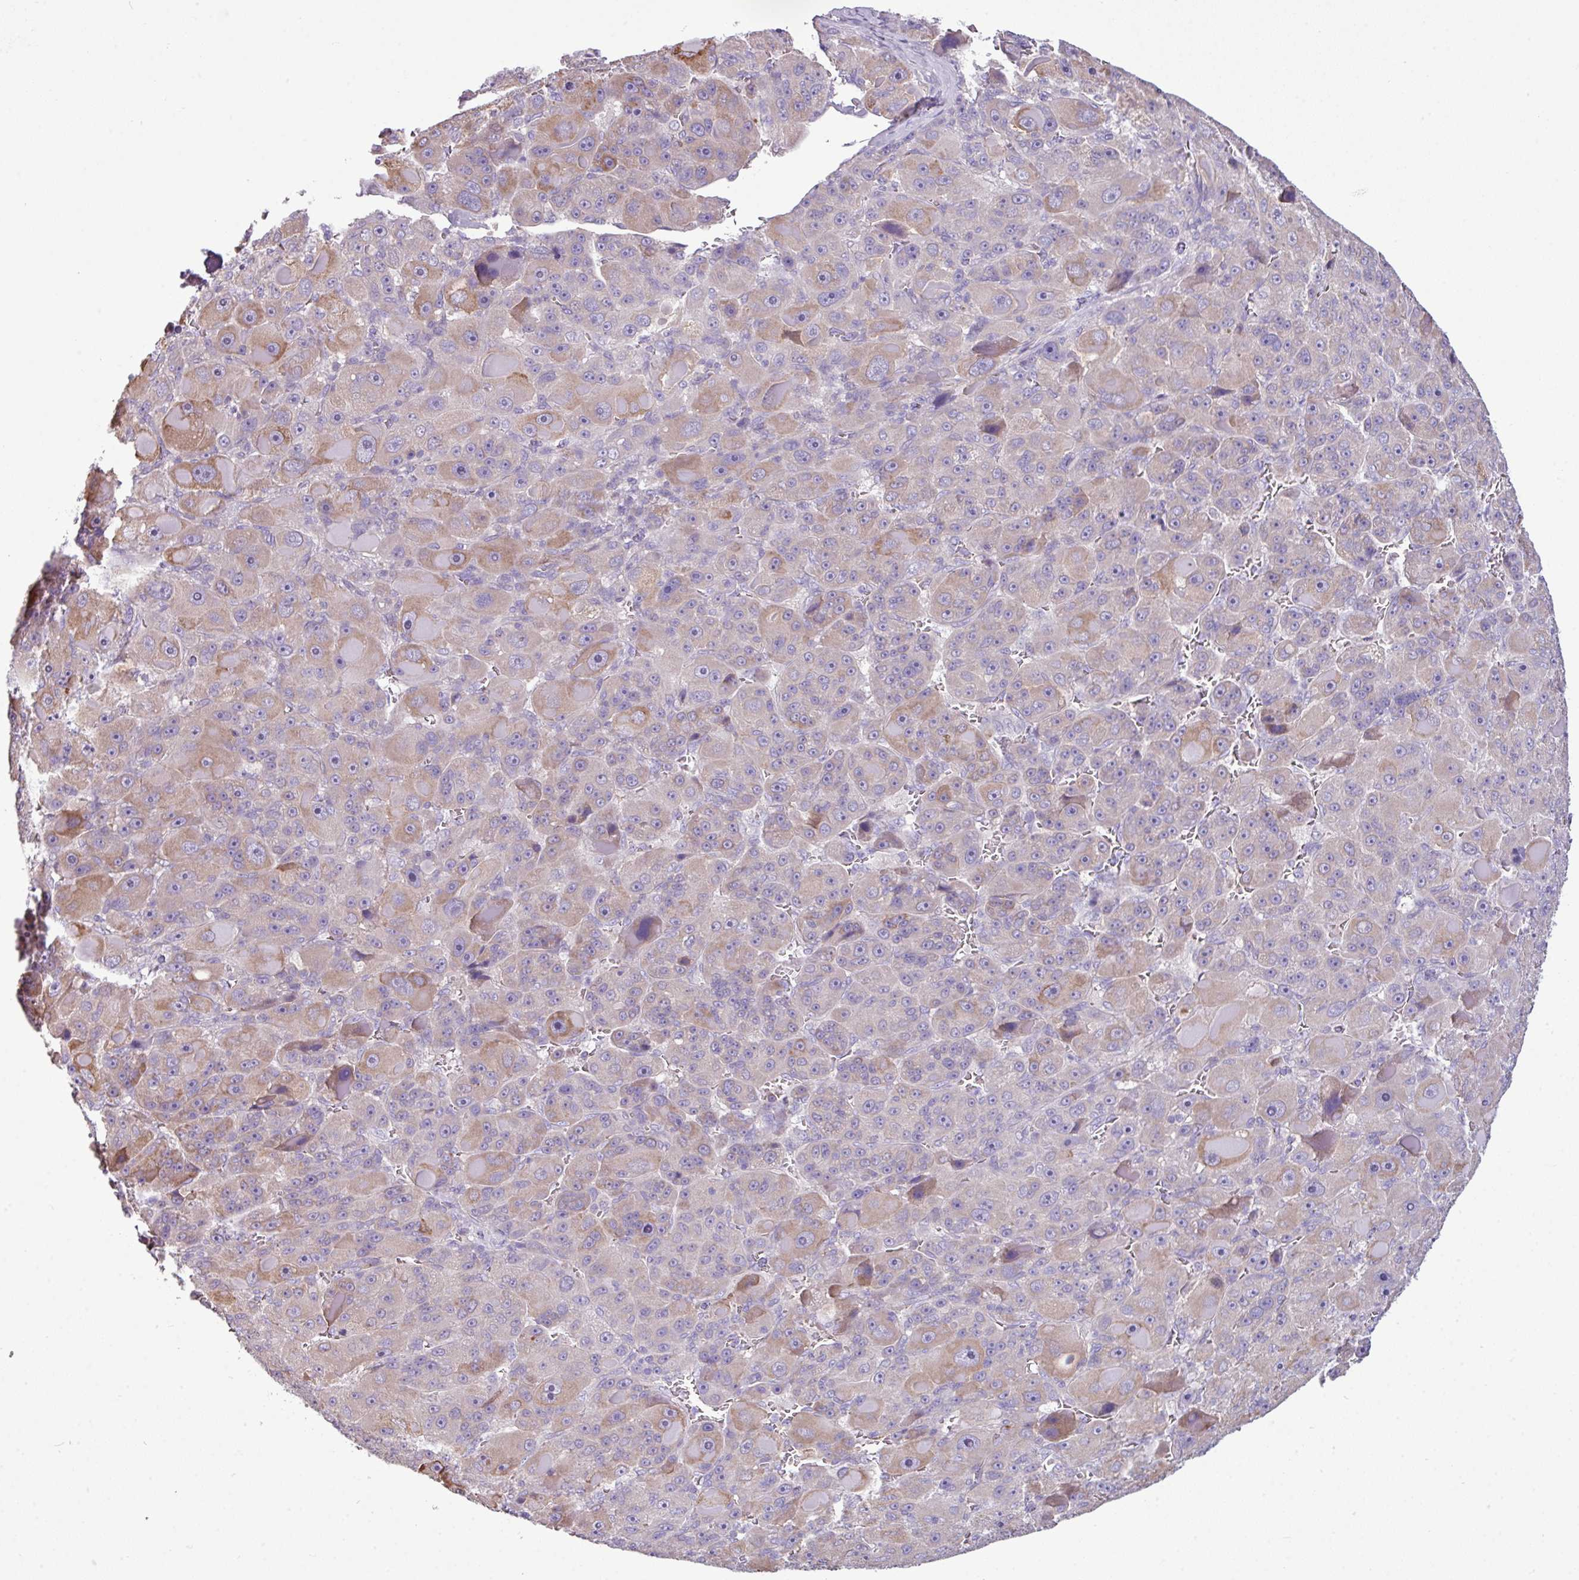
{"staining": {"intensity": "moderate", "quantity": "<25%", "location": "cytoplasmic/membranous"}, "tissue": "liver cancer", "cell_type": "Tumor cells", "image_type": "cancer", "snomed": [{"axis": "morphology", "description": "Carcinoma, Hepatocellular, NOS"}, {"axis": "topography", "description": "Liver"}], "caption": "Liver cancer (hepatocellular carcinoma) was stained to show a protein in brown. There is low levels of moderate cytoplasmic/membranous staining in about <25% of tumor cells.", "gene": "AGAP5", "patient": {"sex": "male", "age": 76}}